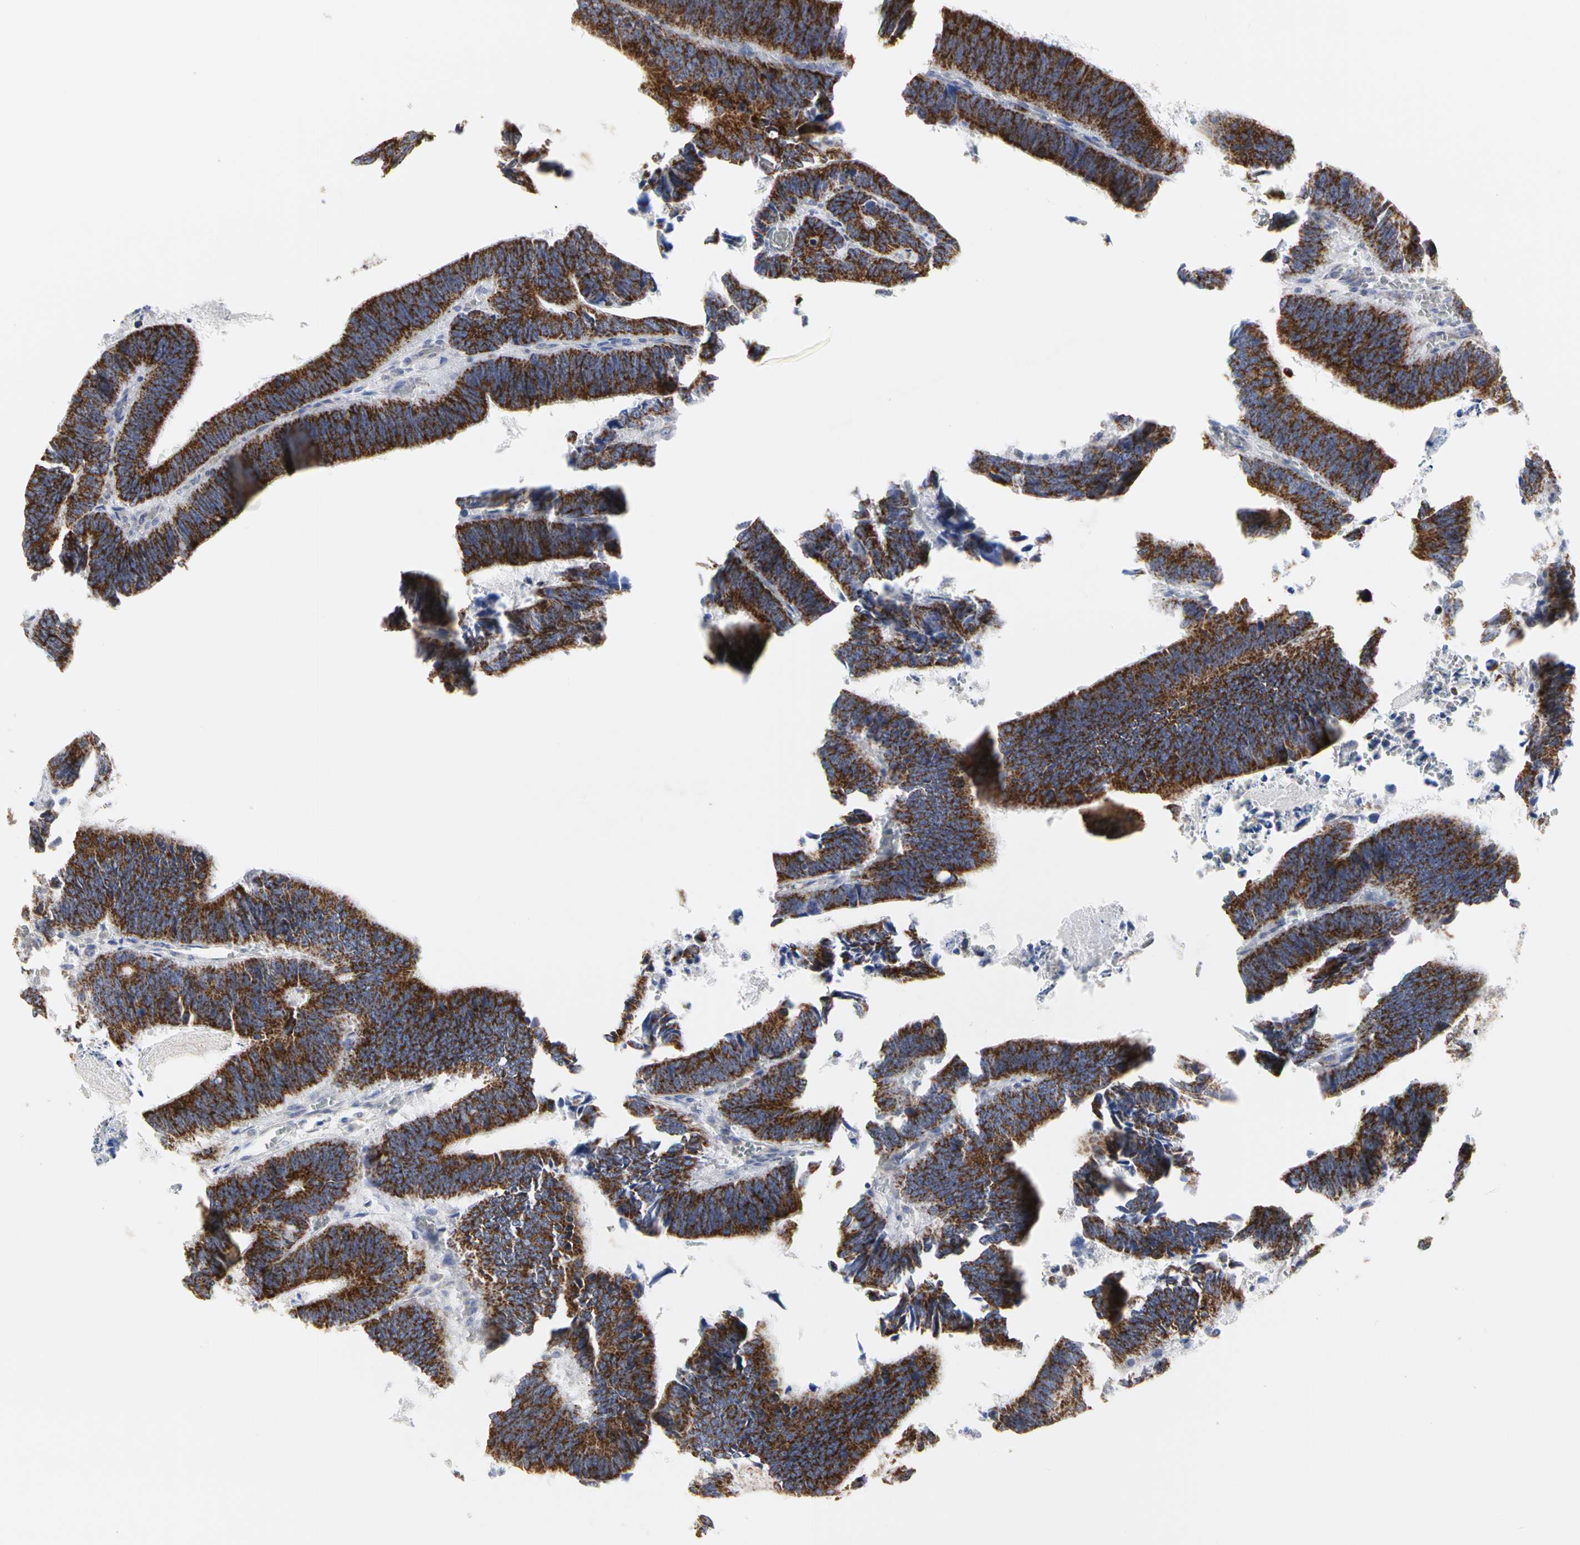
{"staining": {"intensity": "strong", "quantity": ">75%", "location": "cytoplasmic/membranous"}, "tissue": "colorectal cancer", "cell_type": "Tumor cells", "image_type": "cancer", "snomed": [{"axis": "morphology", "description": "Adenocarcinoma, NOS"}, {"axis": "topography", "description": "Colon"}], "caption": "The micrograph reveals a brown stain indicating the presence of a protein in the cytoplasmic/membranous of tumor cells in adenocarcinoma (colorectal). The staining was performed using DAB to visualize the protein expression in brown, while the nuclei were stained in blue with hematoxylin (Magnification: 20x).", "gene": "TSKU", "patient": {"sex": "male", "age": 72}}